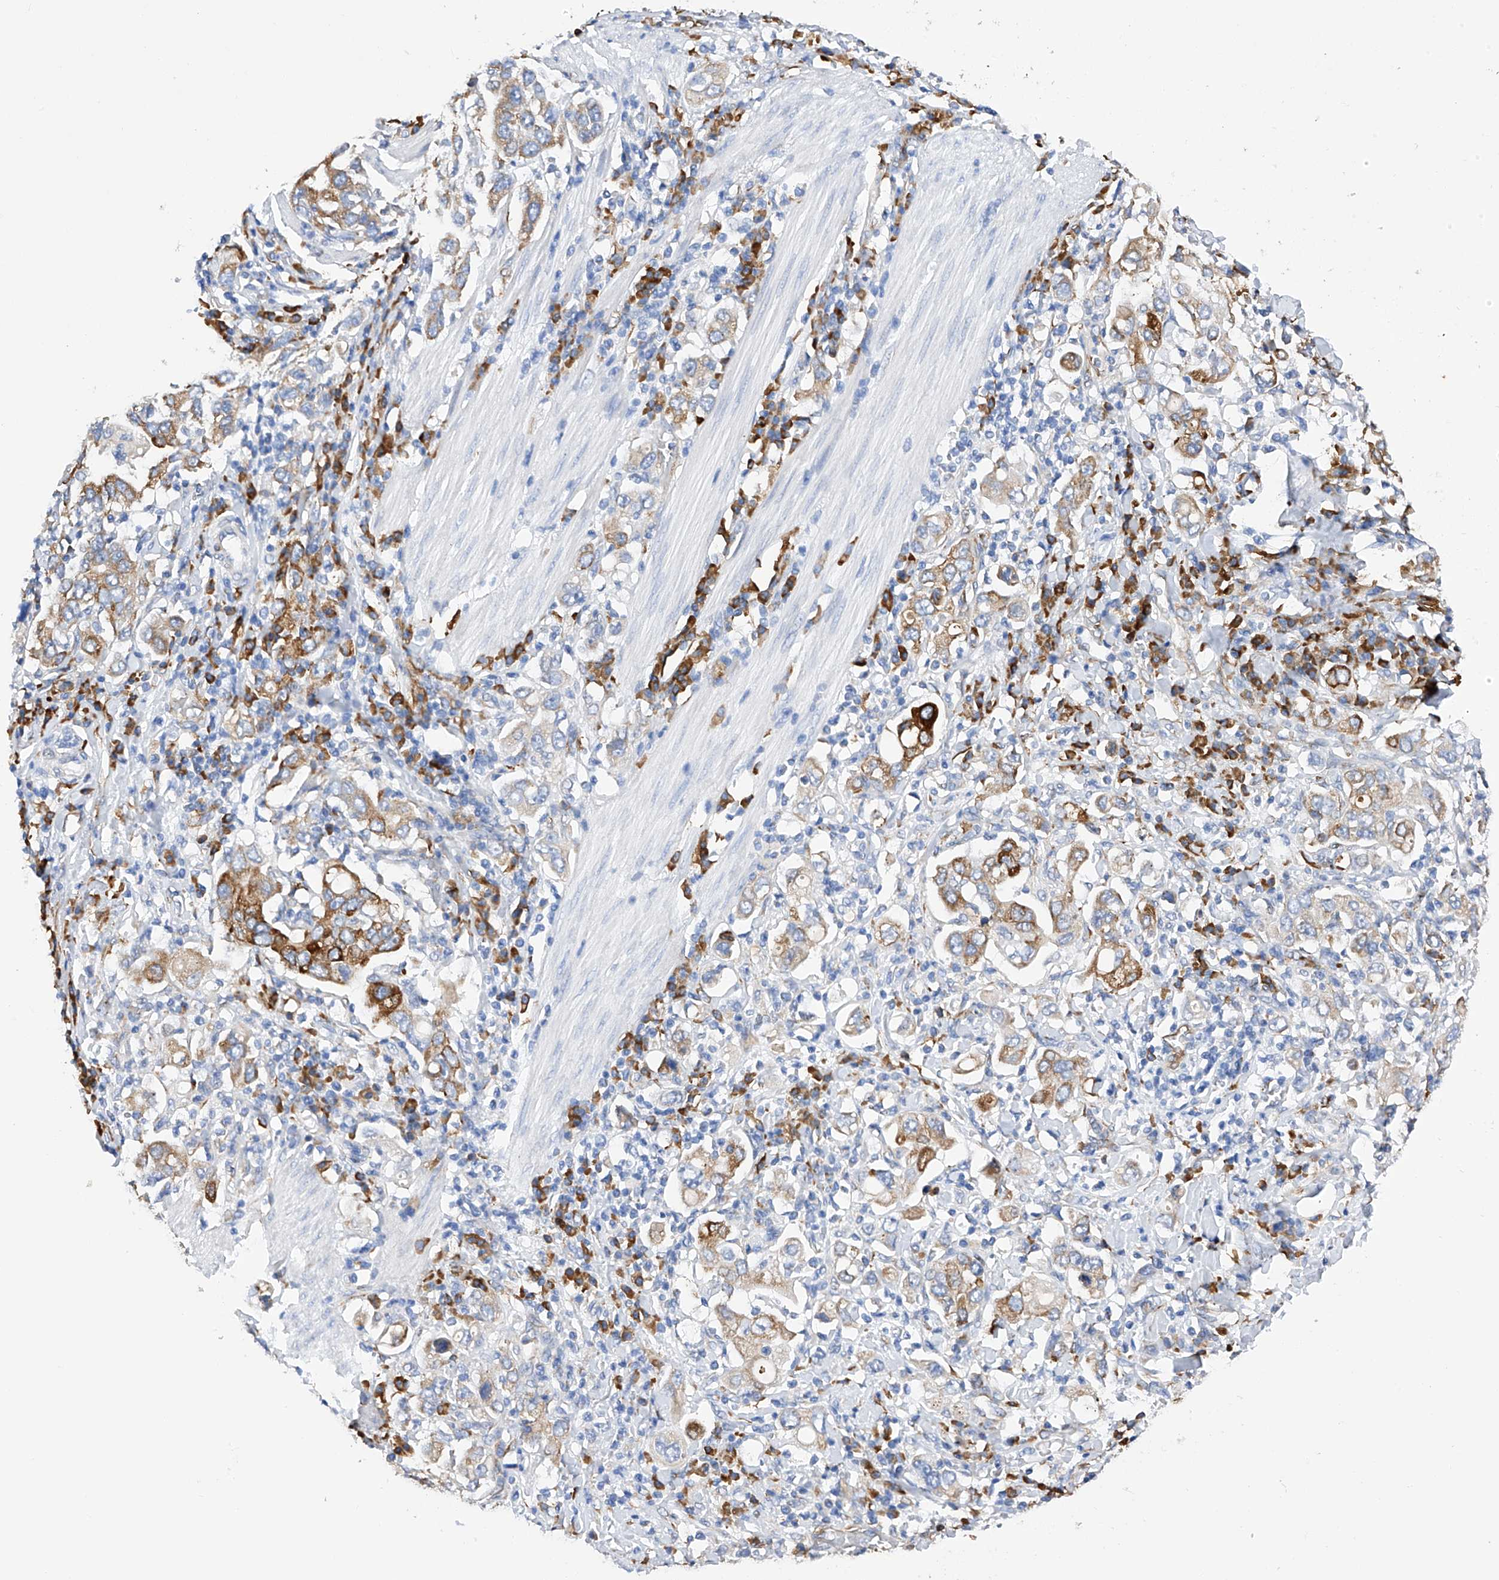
{"staining": {"intensity": "moderate", "quantity": ">75%", "location": "cytoplasmic/membranous"}, "tissue": "stomach cancer", "cell_type": "Tumor cells", "image_type": "cancer", "snomed": [{"axis": "morphology", "description": "Adenocarcinoma, NOS"}, {"axis": "topography", "description": "Stomach, upper"}], "caption": "The histopathology image exhibits immunohistochemical staining of stomach adenocarcinoma. There is moderate cytoplasmic/membranous positivity is appreciated in about >75% of tumor cells.", "gene": "PDIA5", "patient": {"sex": "male", "age": 62}}